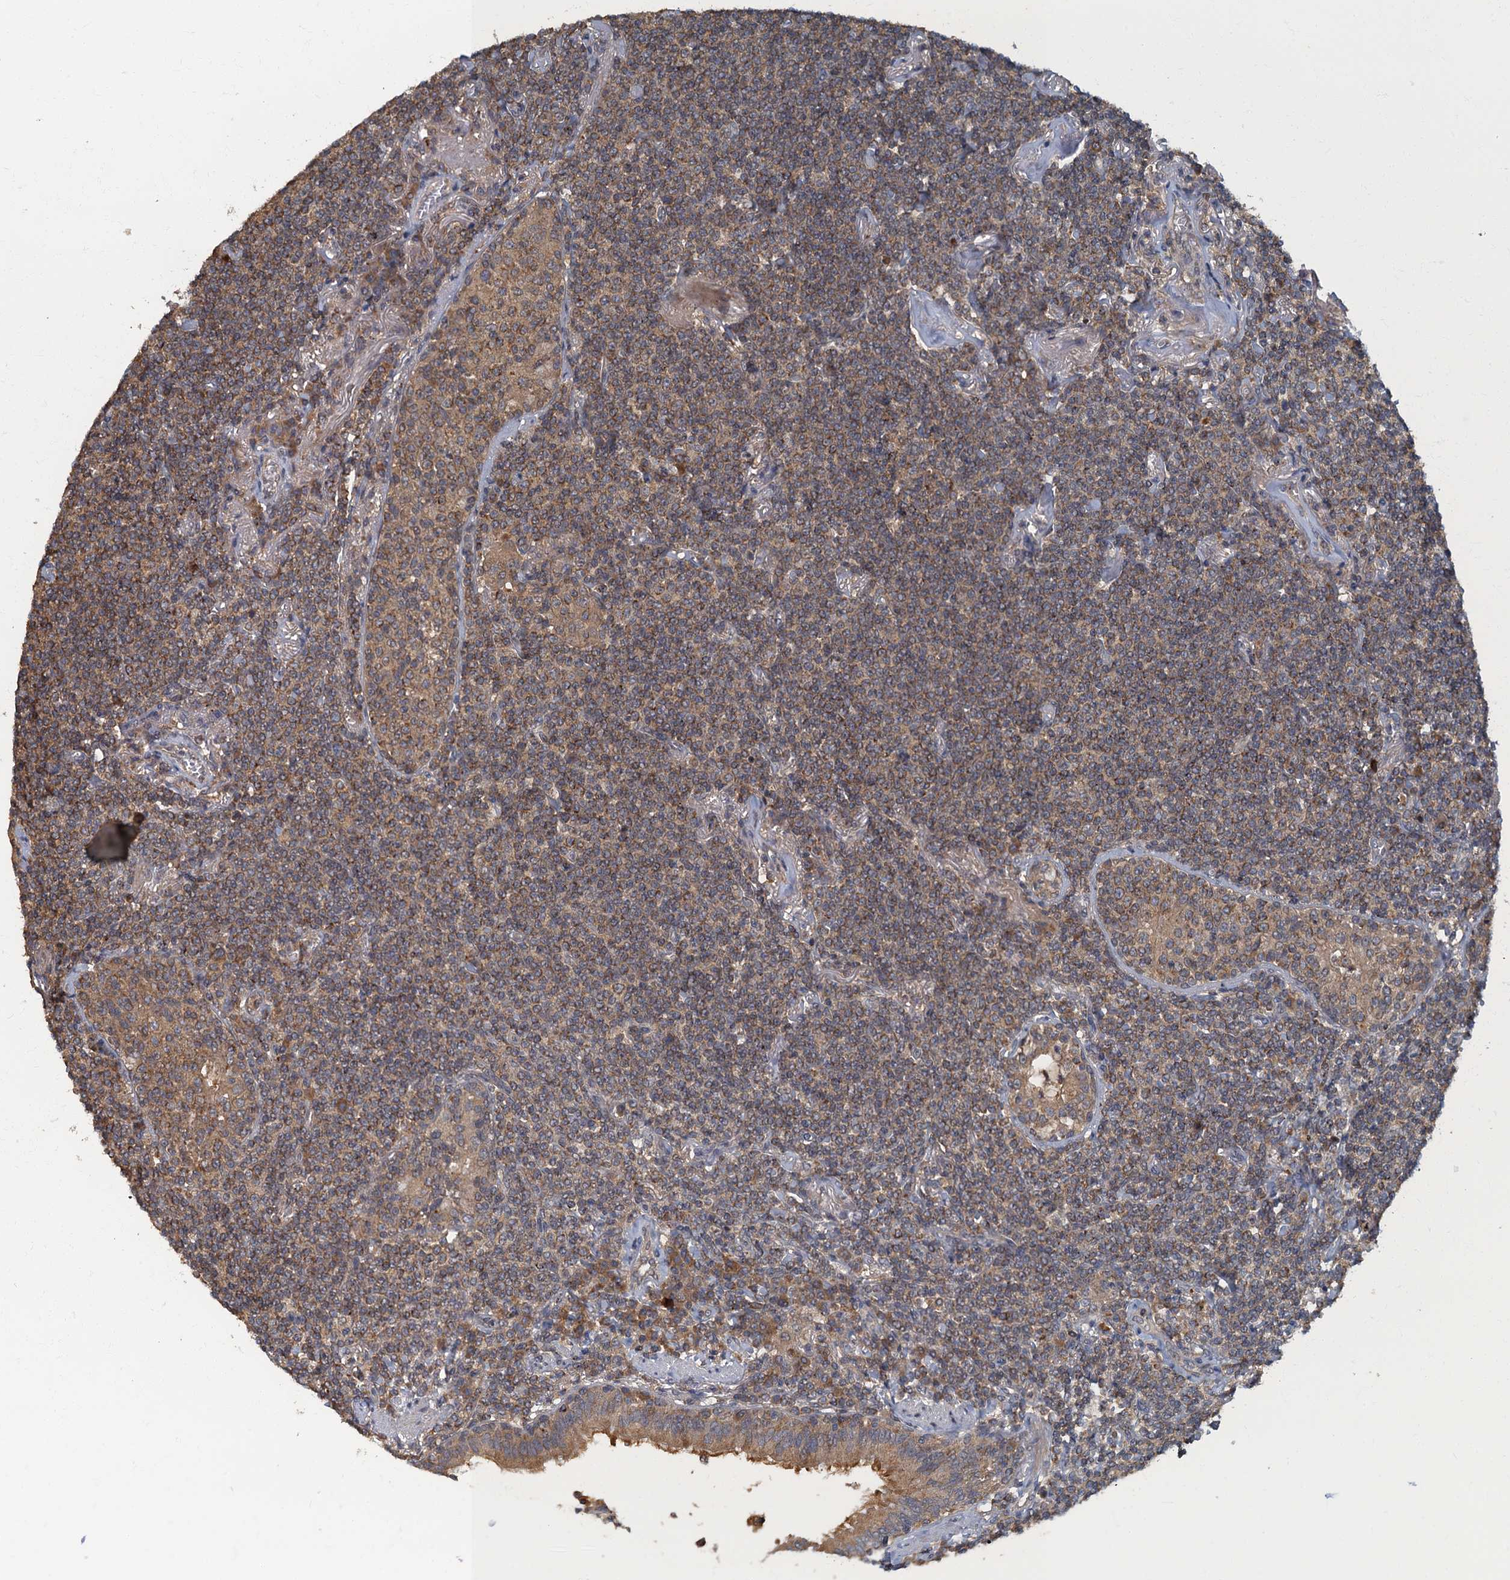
{"staining": {"intensity": "moderate", "quantity": ">75%", "location": "cytoplasmic/membranous"}, "tissue": "lymphoma", "cell_type": "Tumor cells", "image_type": "cancer", "snomed": [{"axis": "morphology", "description": "Malignant lymphoma, non-Hodgkin's type, Low grade"}, {"axis": "topography", "description": "Lung"}], "caption": "IHC staining of low-grade malignant lymphoma, non-Hodgkin's type, which exhibits medium levels of moderate cytoplasmic/membranous staining in about >75% of tumor cells indicating moderate cytoplasmic/membranous protein expression. The staining was performed using DAB (3,3'-diaminobenzidine) (brown) for protein detection and nuclei were counterstained in hematoxylin (blue).", "gene": "WDCP", "patient": {"sex": "female", "age": 71}}